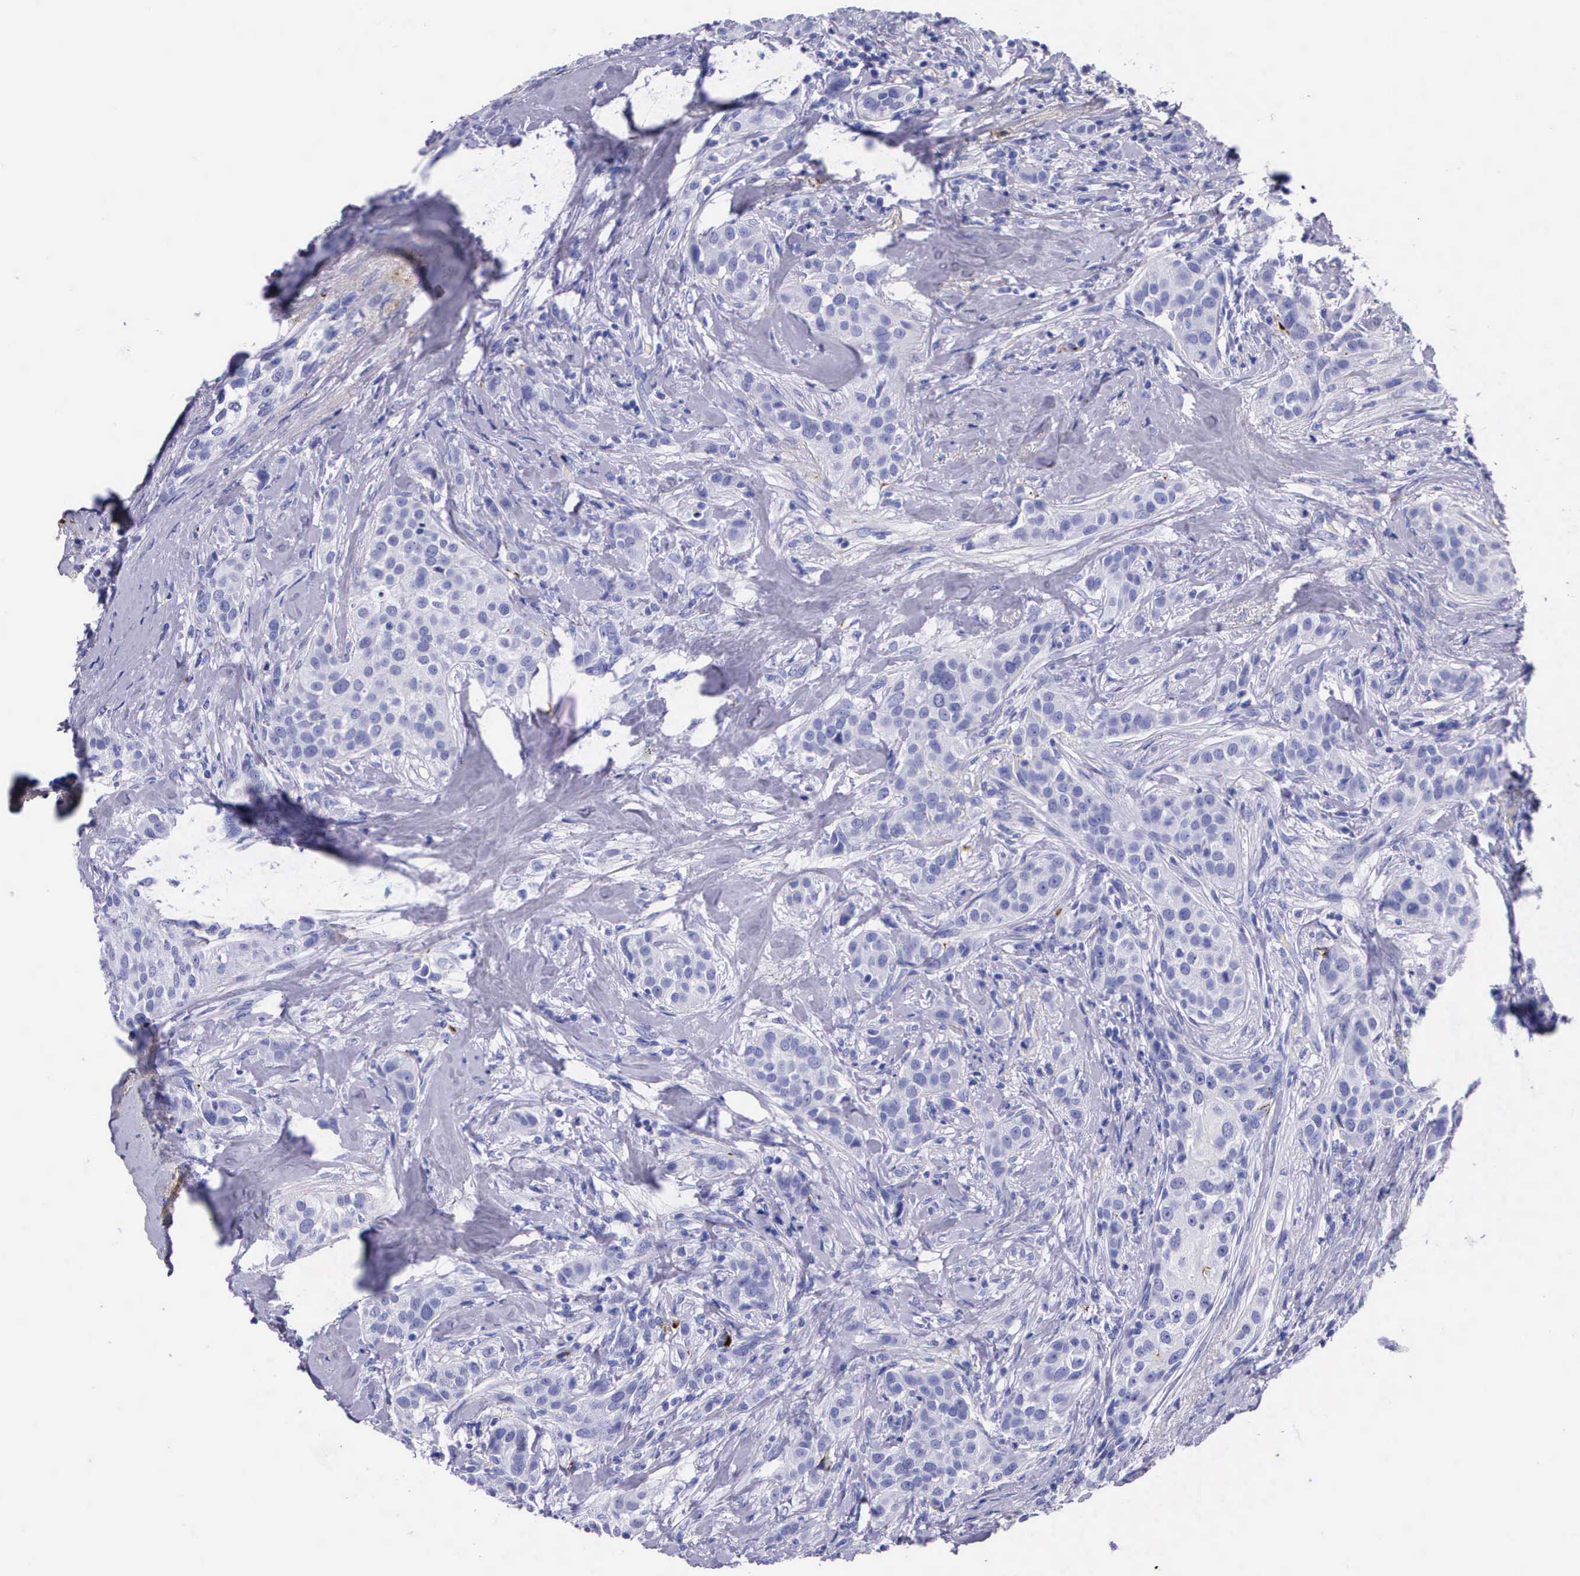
{"staining": {"intensity": "negative", "quantity": "none", "location": "none"}, "tissue": "breast cancer", "cell_type": "Tumor cells", "image_type": "cancer", "snomed": [{"axis": "morphology", "description": "Duct carcinoma"}, {"axis": "topography", "description": "Breast"}], "caption": "High magnification brightfield microscopy of breast cancer (intraductal carcinoma) stained with DAB (brown) and counterstained with hematoxylin (blue): tumor cells show no significant positivity.", "gene": "PLG", "patient": {"sex": "female", "age": 45}}